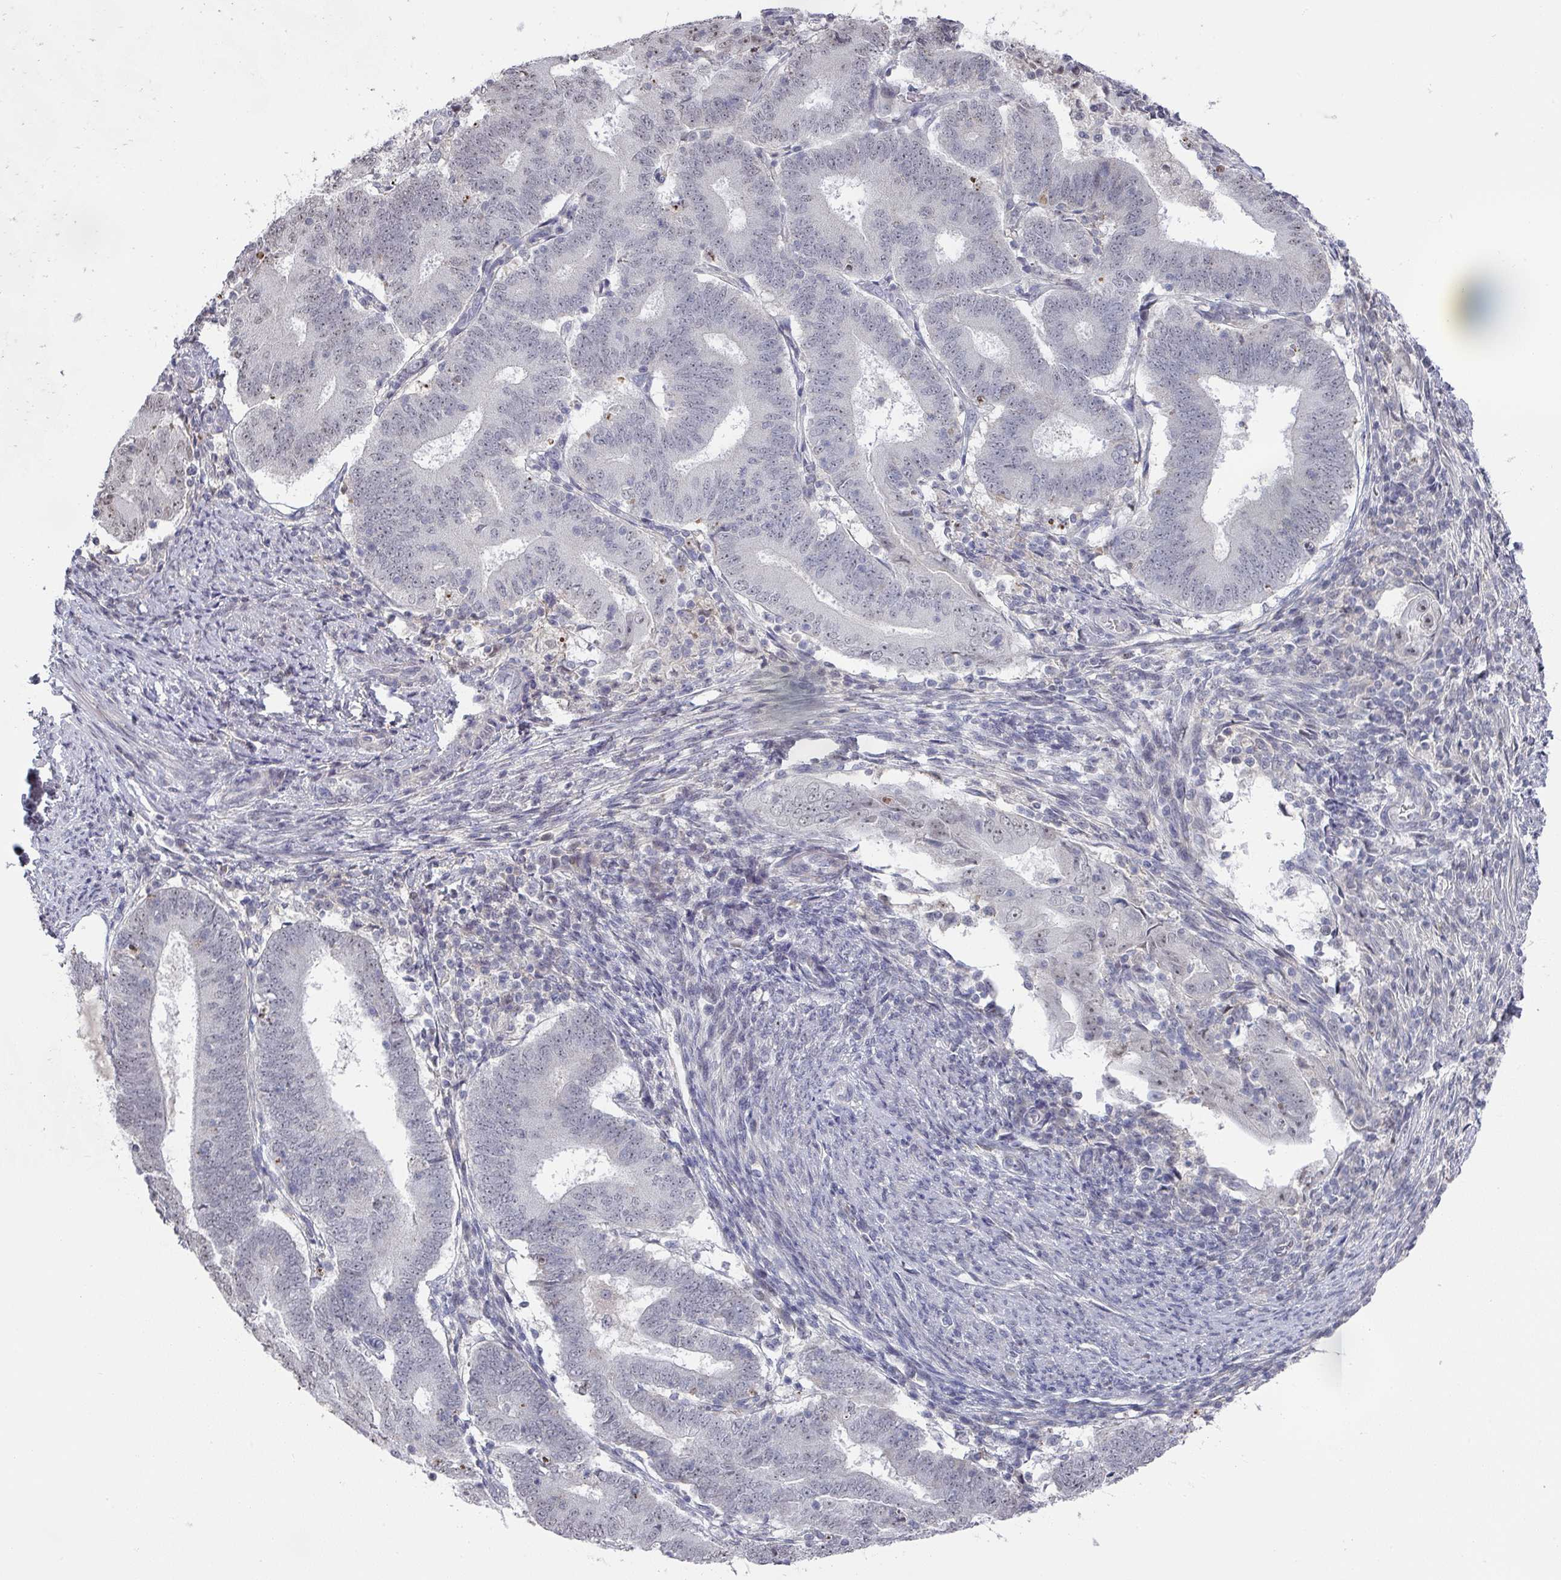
{"staining": {"intensity": "negative", "quantity": "none", "location": "none"}, "tissue": "endometrial cancer", "cell_type": "Tumor cells", "image_type": "cancer", "snomed": [{"axis": "morphology", "description": "Adenocarcinoma, NOS"}, {"axis": "topography", "description": "Endometrium"}], "caption": "Immunohistochemistry photomicrograph of neoplastic tissue: human adenocarcinoma (endometrial) stained with DAB (3,3'-diaminobenzidine) displays no significant protein expression in tumor cells.", "gene": "ZNF654", "patient": {"sex": "female", "age": 70}}